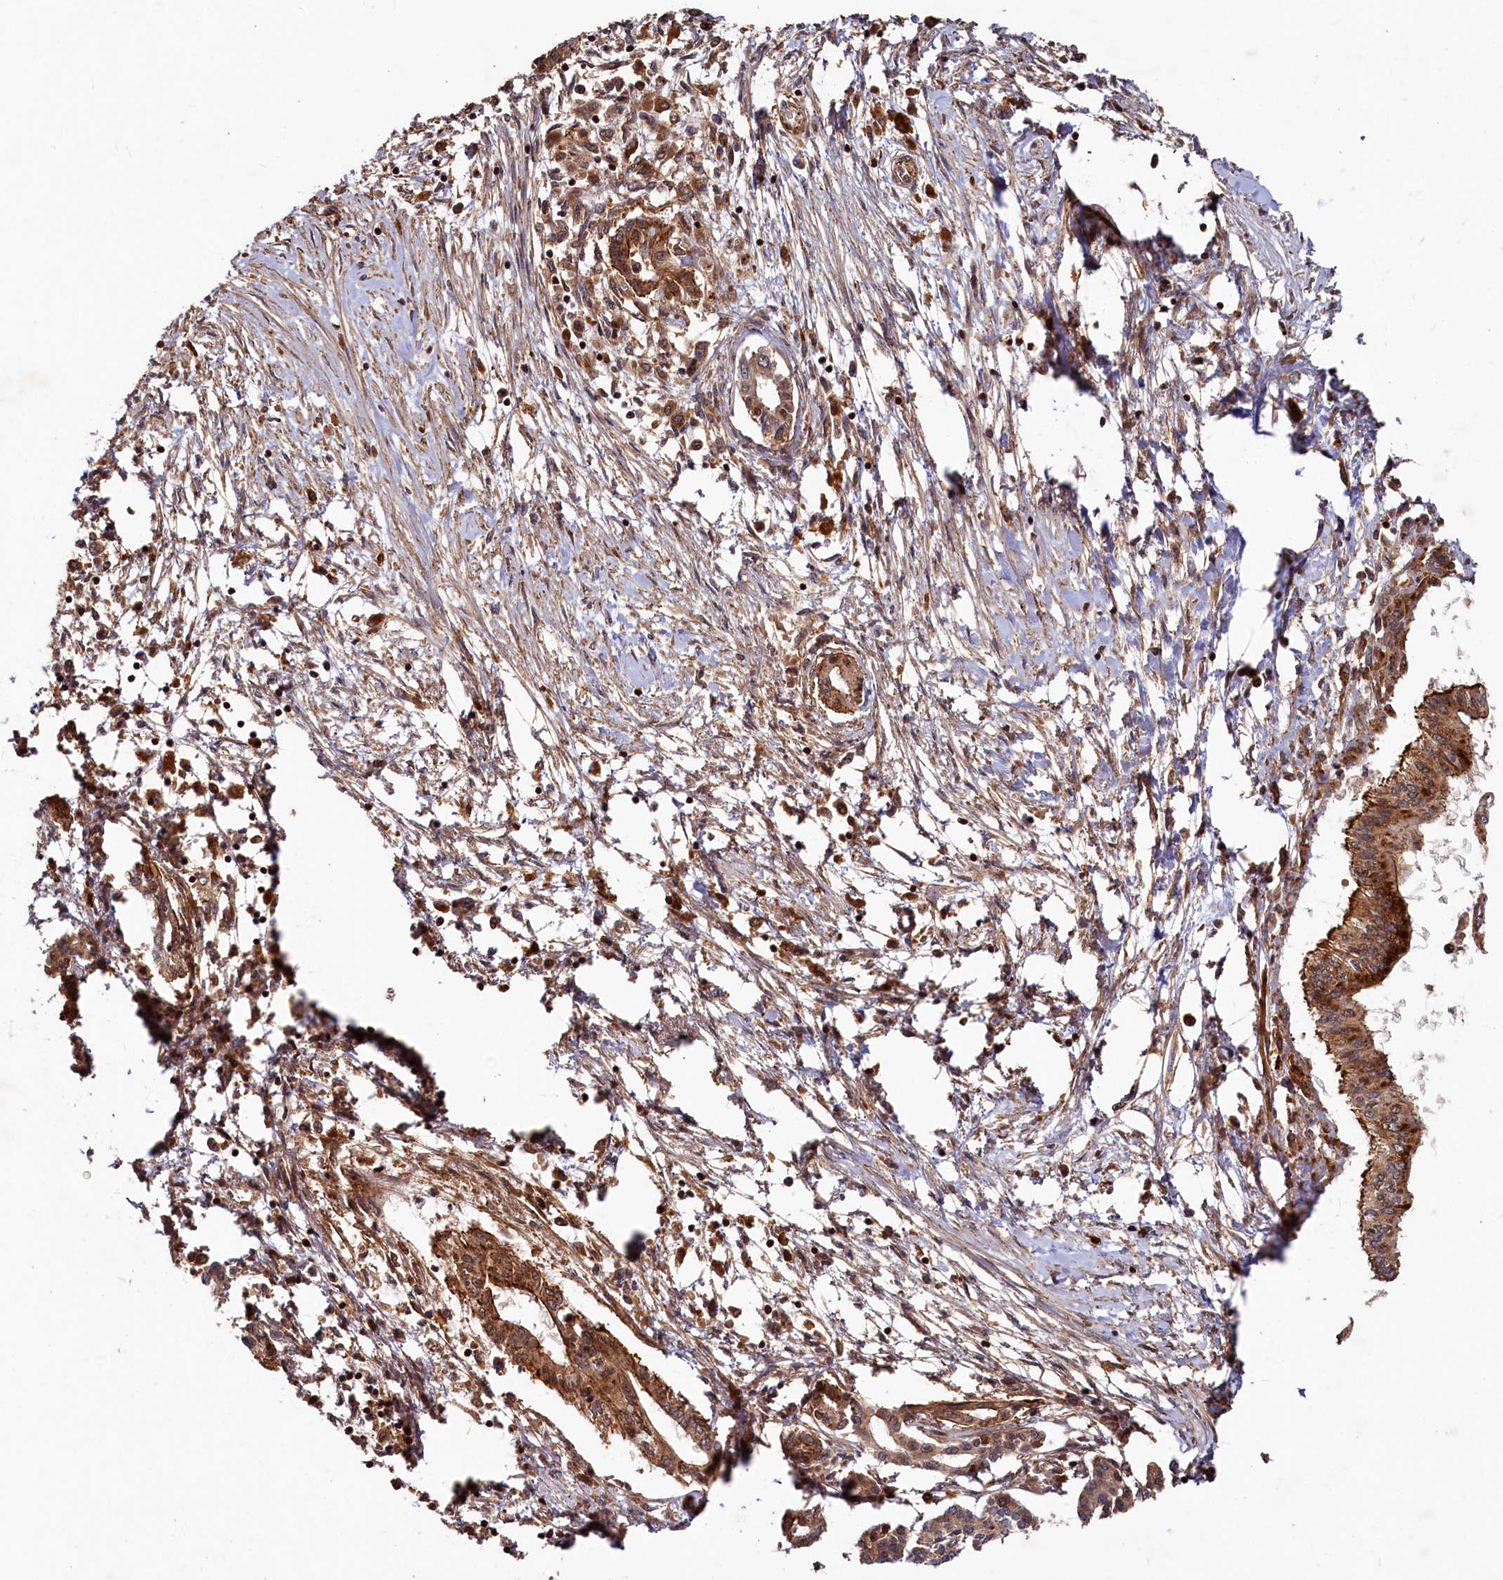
{"staining": {"intensity": "moderate", "quantity": ">75%", "location": "cytoplasmic/membranous"}, "tissue": "pancreatic cancer", "cell_type": "Tumor cells", "image_type": "cancer", "snomed": [{"axis": "morphology", "description": "Adenocarcinoma, NOS"}, {"axis": "topography", "description": "Pancreas"}], "caption": "Immunohistochemical staining of pancreatic adenocarcinoma shows medium levels of moderate cytoplasmic/membranous positivity in approximately >75% of tumor cells.", "gene": "TRIM23", "patient": {"sex": "female", "age": 50}}